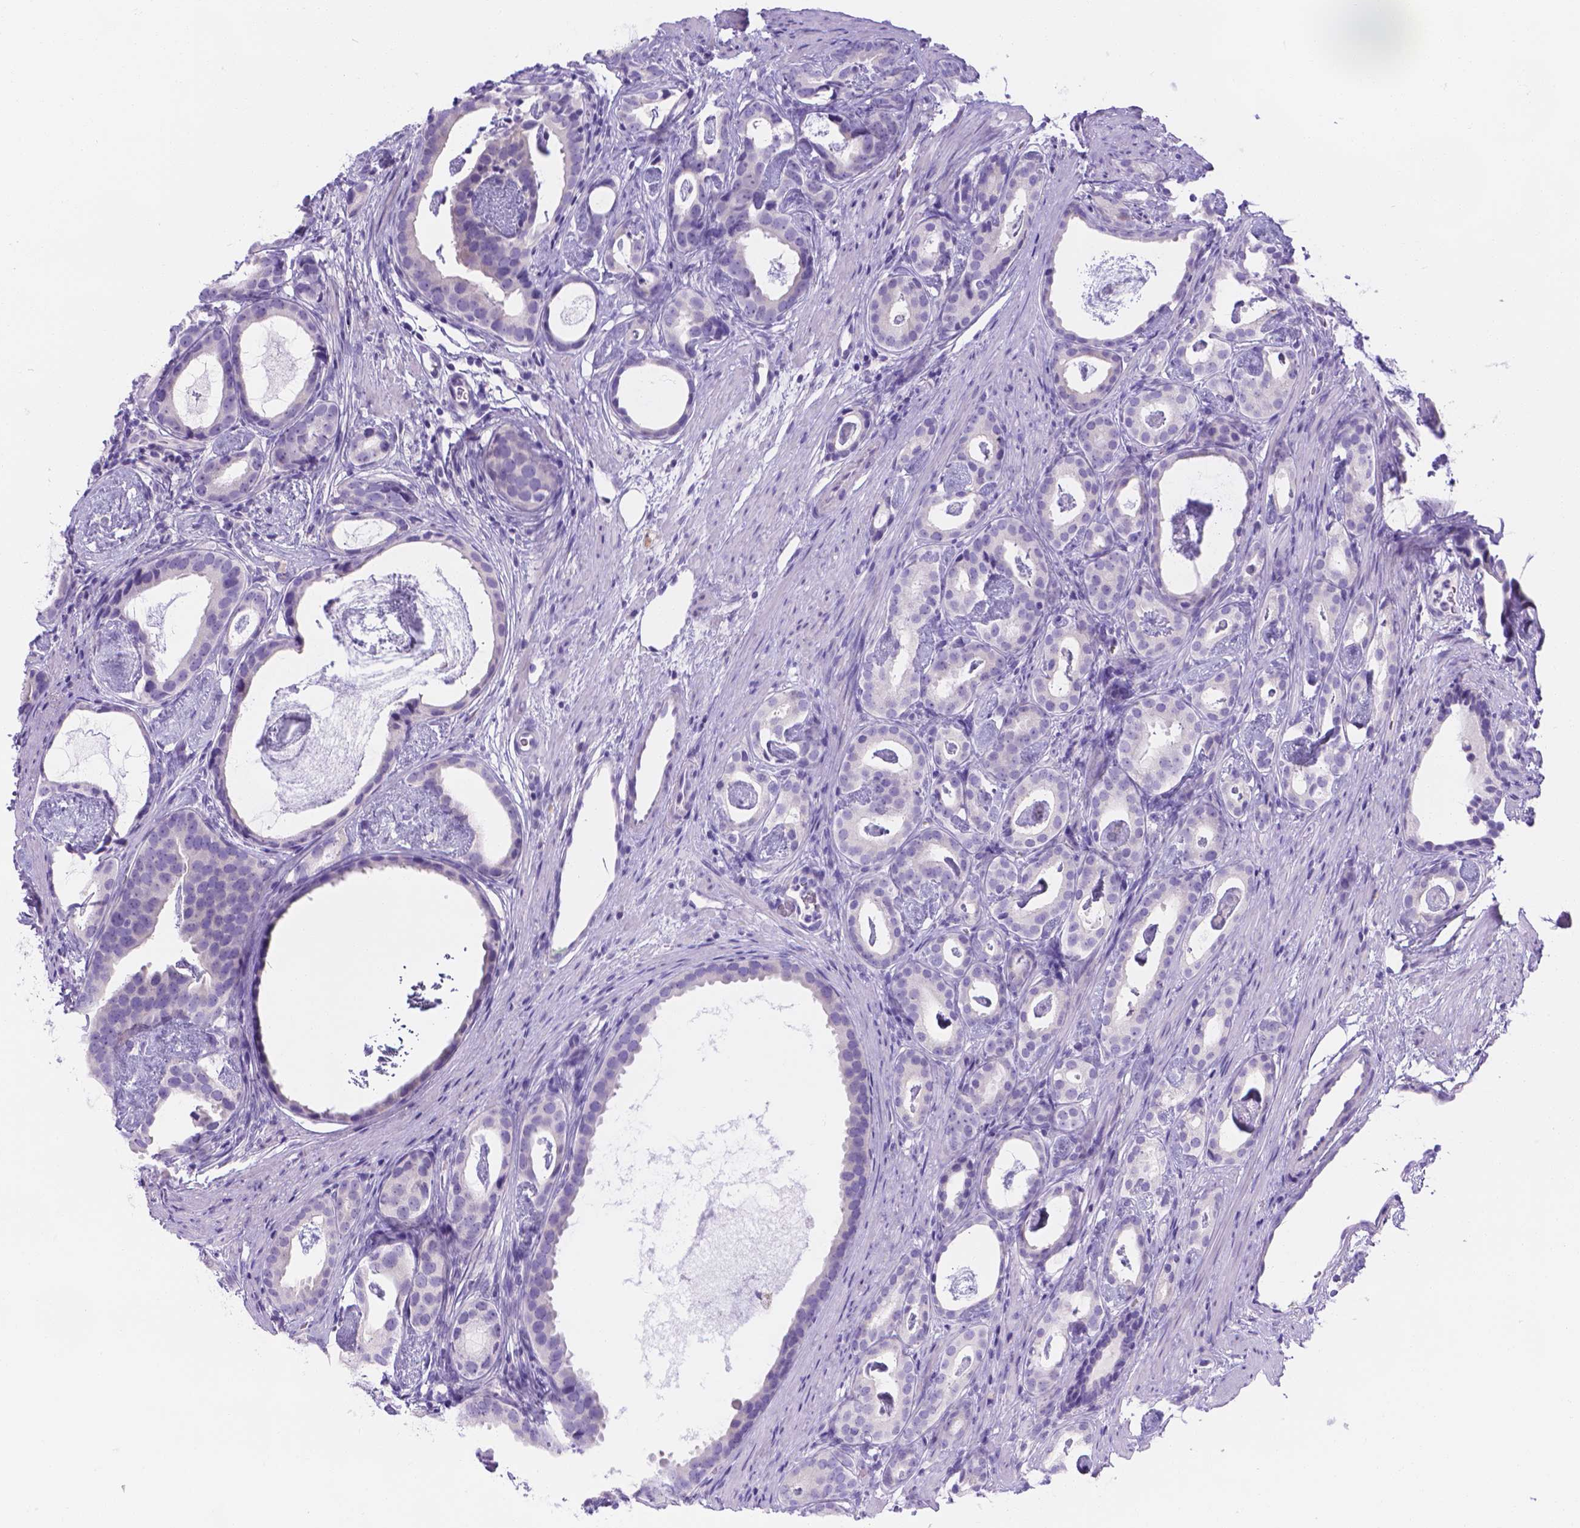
{"staining": {"intensity": "negative", "quantity": "none", "location": "none"}, "tissue": "prostate cancer", "cell_type": "Tumor cells", "image_type": "cancer", "snomed": [{"axis": "morphology", "description": "Adenocarcinoma, Low grade"}, {"axis": "topography", "description": "Prostate and seminal vesicle, NOS"}], "caption": "This micrograph is of low-grade adenocarcinoma (prostate) stained with IHC to label a protein in brown with the nuclei are counter-stained blue. There is no staining in tumor cells.", "gene": "MLN", "patient": {"sex": "male", "age": 71}}